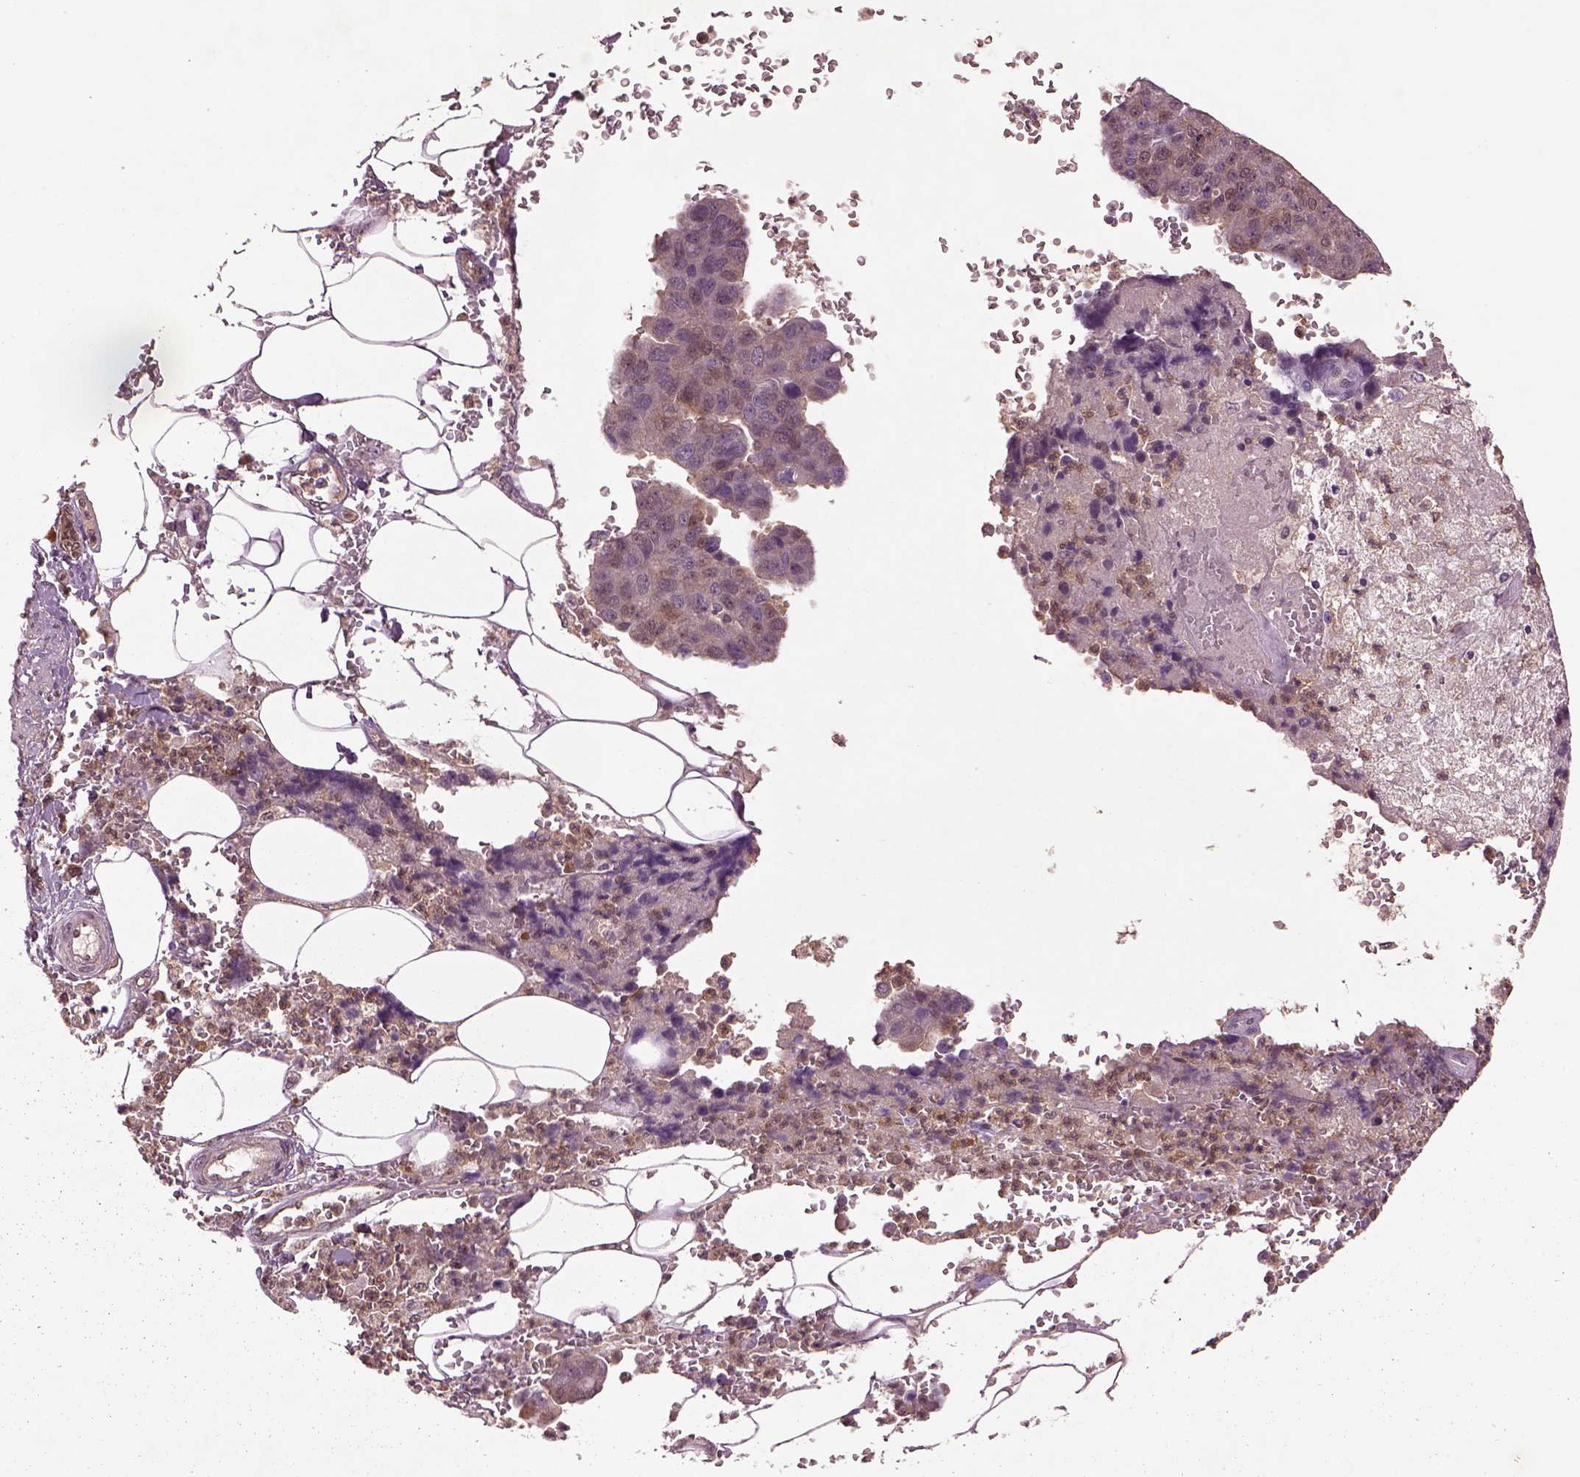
{"staining": {"intensity": "weak", "quantity": ">75%", "location": "cytoplasmic/membranous"}, "tissue": "pancreatic cancer", "cell_type": "Tumor cells", "image_type": "cancer", "snomed": [{"axis": "morphology", "description": "Adenocarcinoma, NOS"}, {"axis": "topography", "description": "Pancreas"}], "caption": "Protein expression analysis of human pancreatic cancer (adenocarcinoma) reveals weak cytoplasmic/membranous positivity in about >75% of tumor cells.", "gene": "MDP1", "patient": {"sex": "female", "age": 61}}